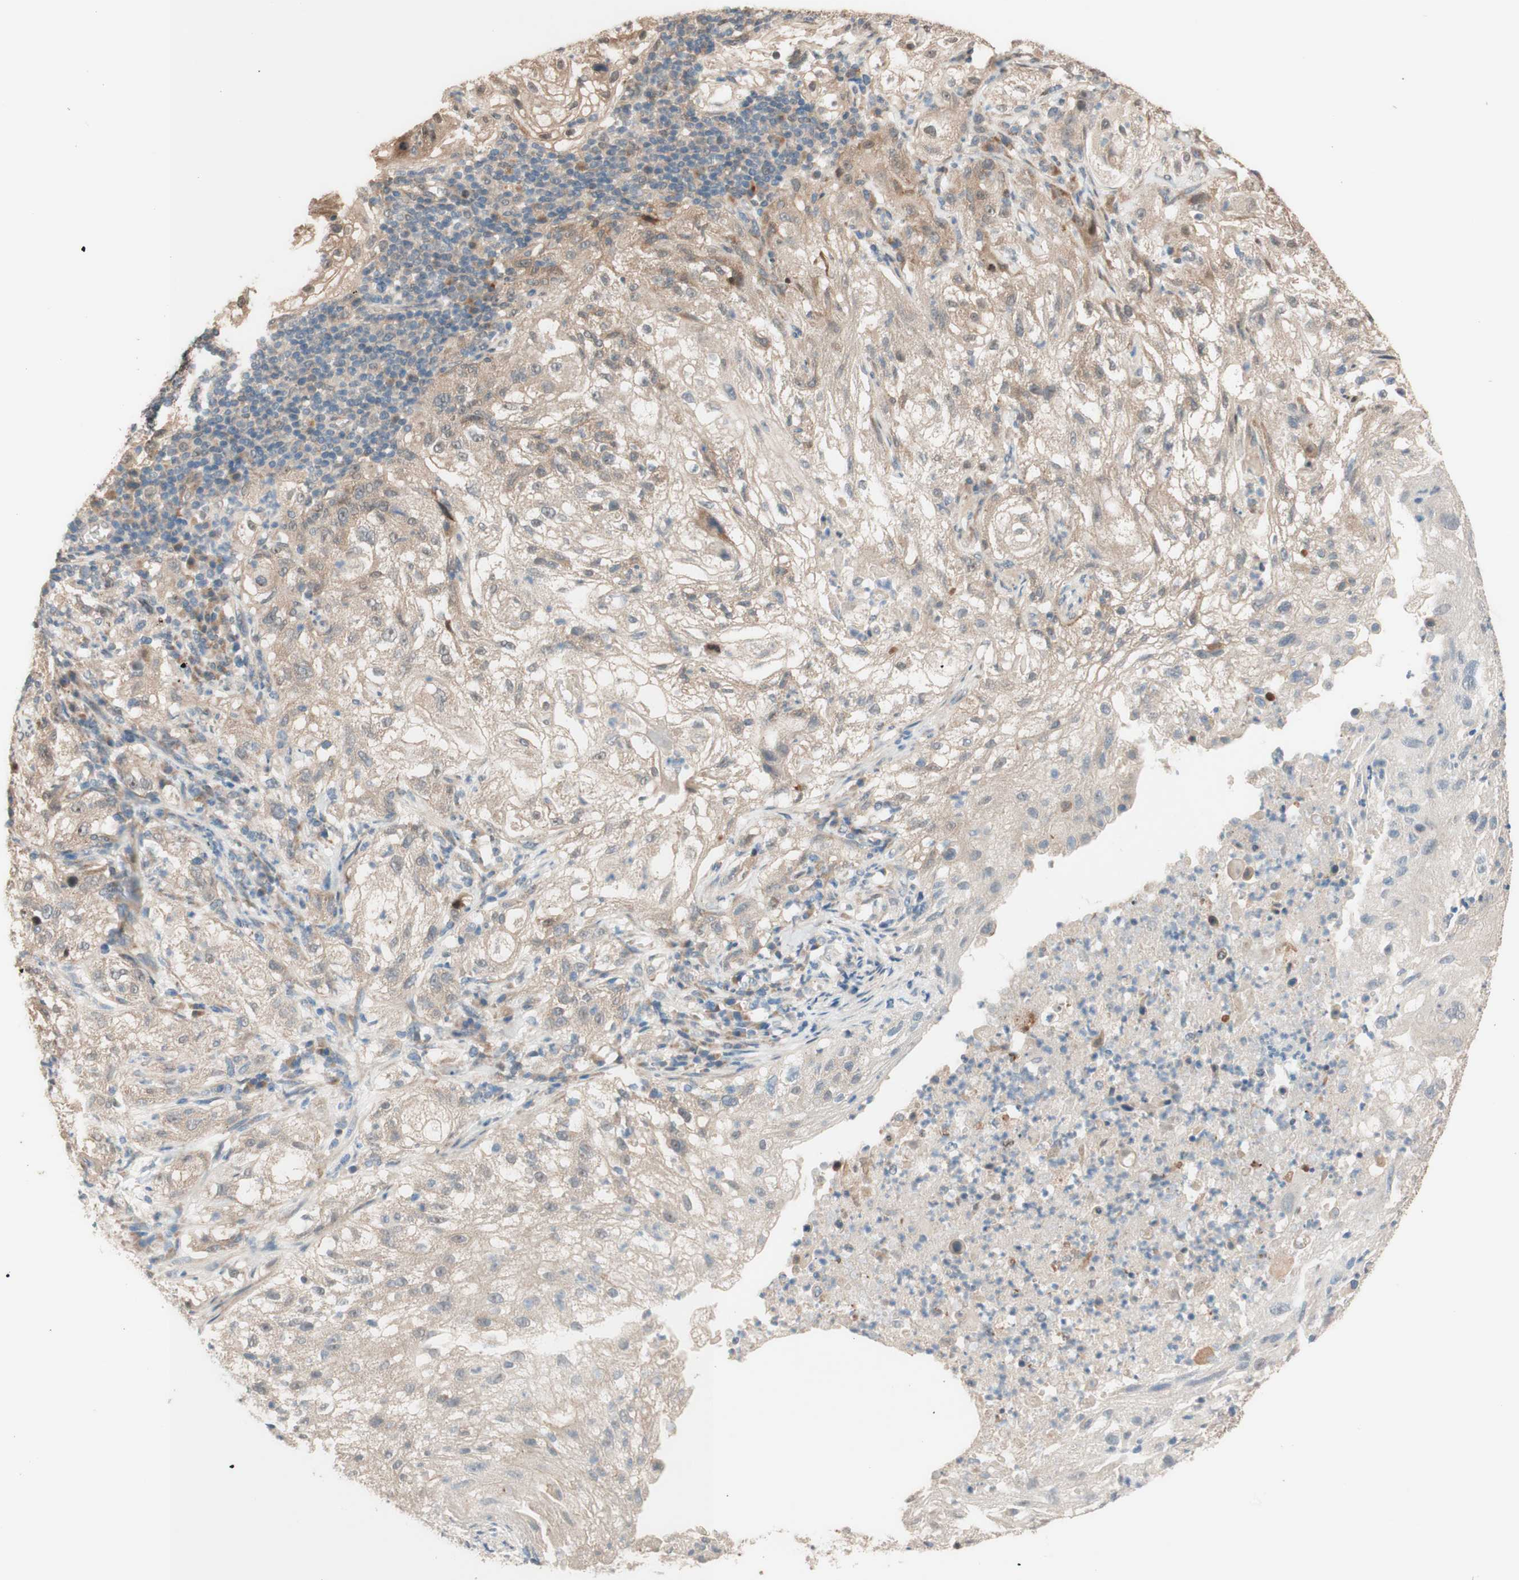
{"staining": {"intensity": "weak", "quantity": "<25%", "location": "cytoplasmic/membranous"}, "tissue": "lung cancer", "cell_type": "Tumor cells", "image_type": "cancer", "snomed": [{"axis": "morphology", "description": "Inflammation, NOS"}, {"axis": "morphology", "description": "Squamous cell carcinoma, NOS"}, {"axis": "topography", "description": "Lymph node"}, {"axis": "topography", "description": "Soft tissue"}, {"axis": "topography", "description": "Lung"}], "caption": "Lung cancer was stained to show a protein in brown. There is no significant positivity in tumor cells. (DAB immunohistochemistry (IHC) with hematoxylin counter stain).", "gene": "CCNC", "patient": {"sex": "male", "age": 66}}